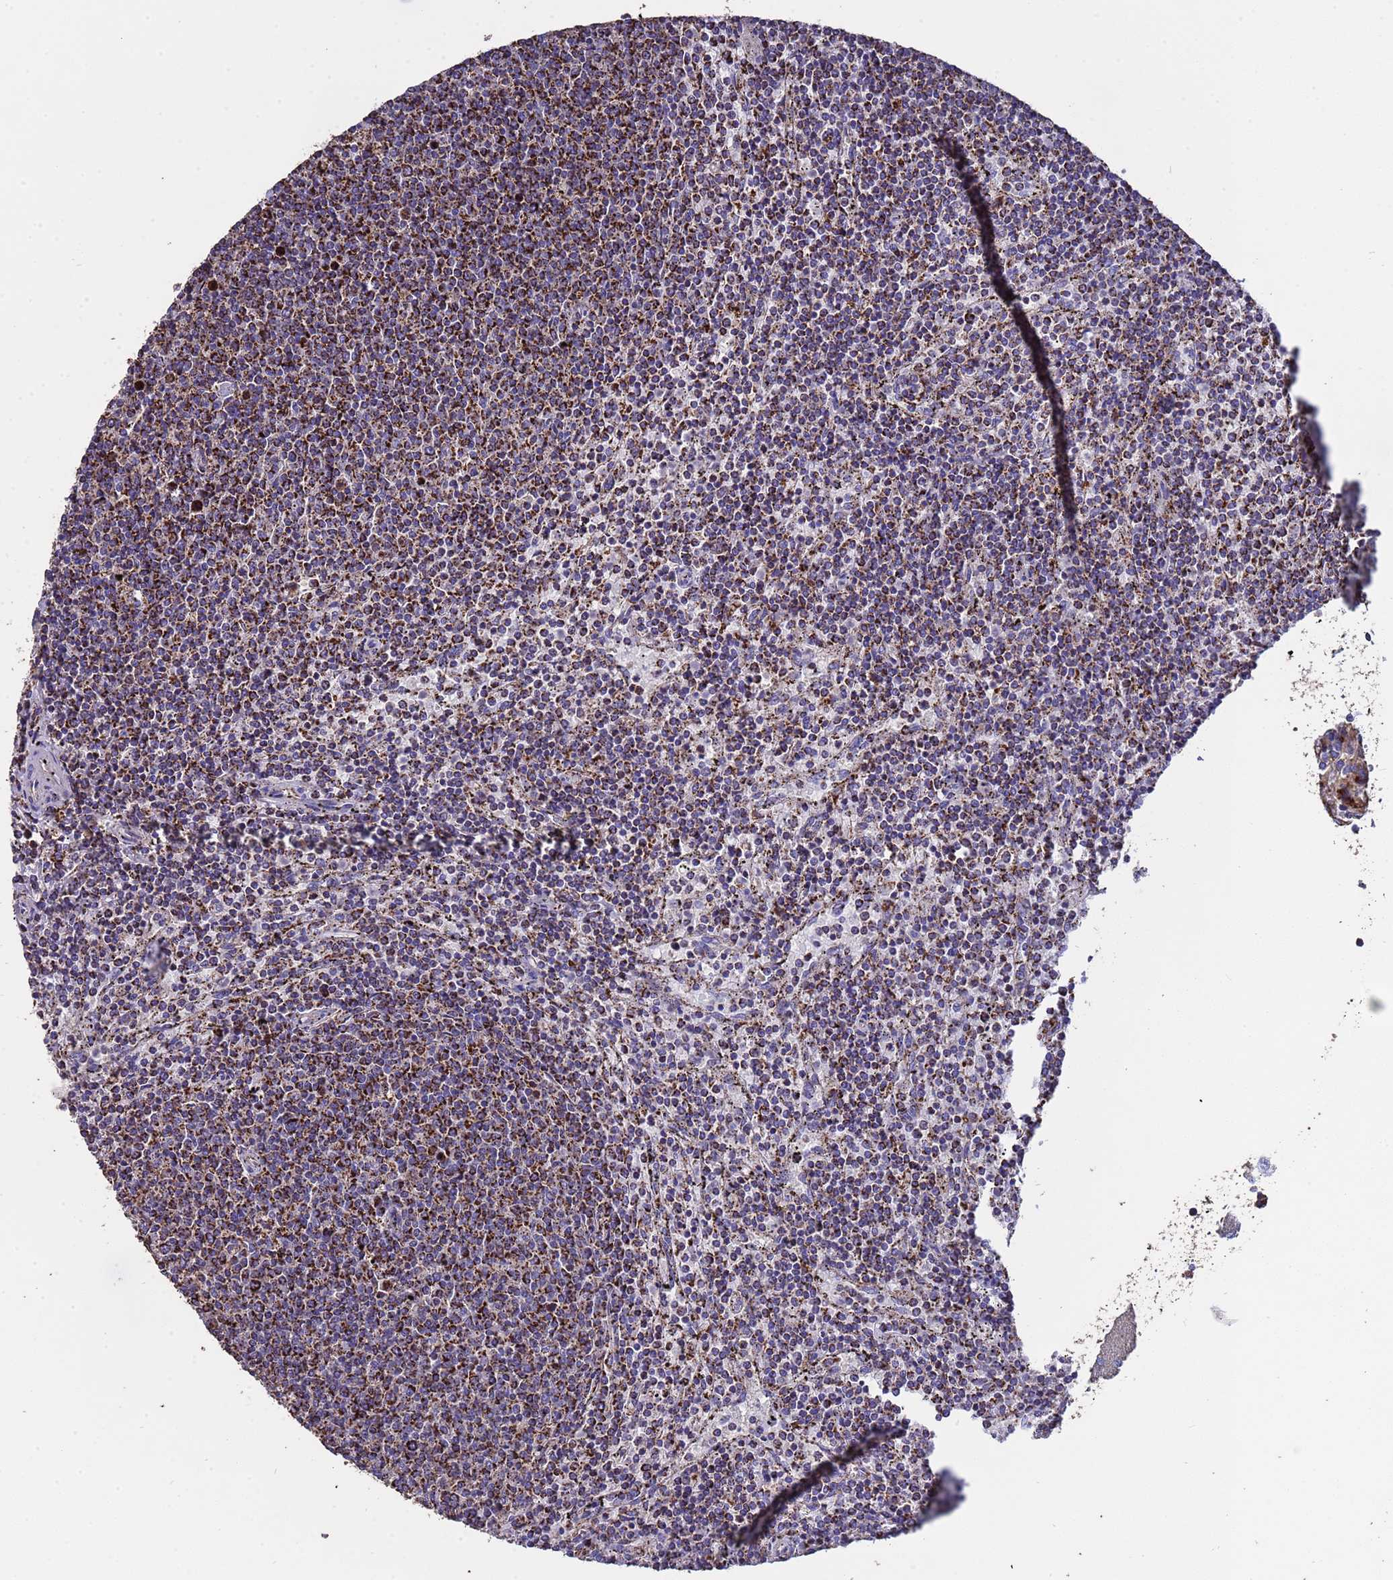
{"staining": {"intensity": "moderate", "quantity": ">75%", "location": "cytoplasmic/membranous"}, "tissue": "lymphoma", "cell_type": "Tumor cells", "image_type": "cancer", "snomed": [{"axis": "morphology", "description": "Malignant lymphoma, non-Hodgkin's type, Low grade"}, {"axis": "topography", "description": "Spleen"}], "caption": "Moderate cytoplasmic/membranous expression is present in about >75% of tumor cells in lymphoma. The protein is shown in brown color, while the nuclei are stained blue.", "gene": "ZNFX1", "patient": {"sex": "female", "age": 50}}